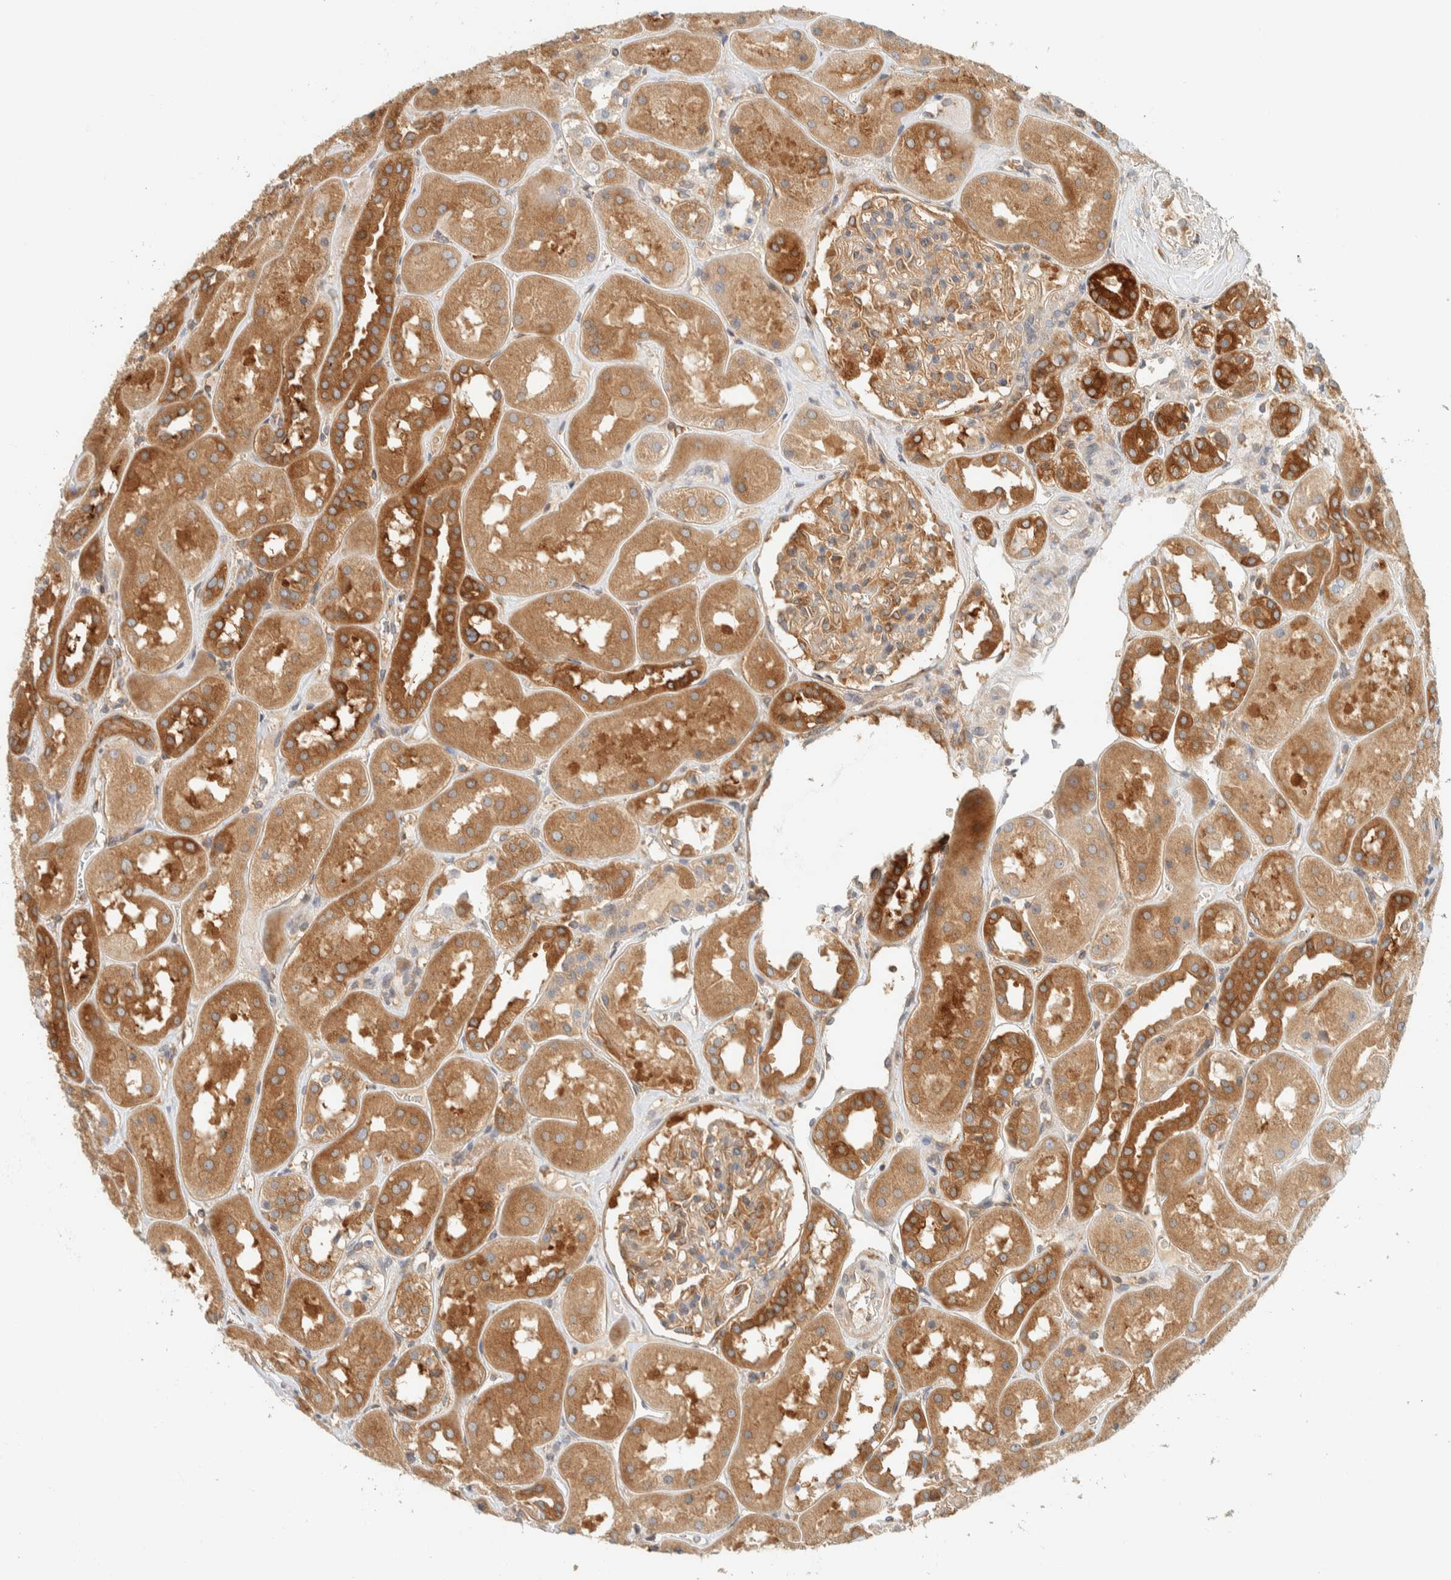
{"staining": {"intensity": "moderate", "quantity": "<25%", "location": "cytoplasmic/membranous"}, "tissue": "kidney", "cell_type": "Cells in glomeruli", "image_type": "normal", "snomed": [{"axis": "morphology", "description": "Normal tissue, NOS"}, {"axis": "topography", "description": "Kidney"}], "caption": "Moderate cytoplasmic/membranous expression for a protein is seen in about <25% of cells in glomeruli of benign kidney using IHC.", "gene": "ARFGEF1", "patient": {"sex": "male", "age": 70}}